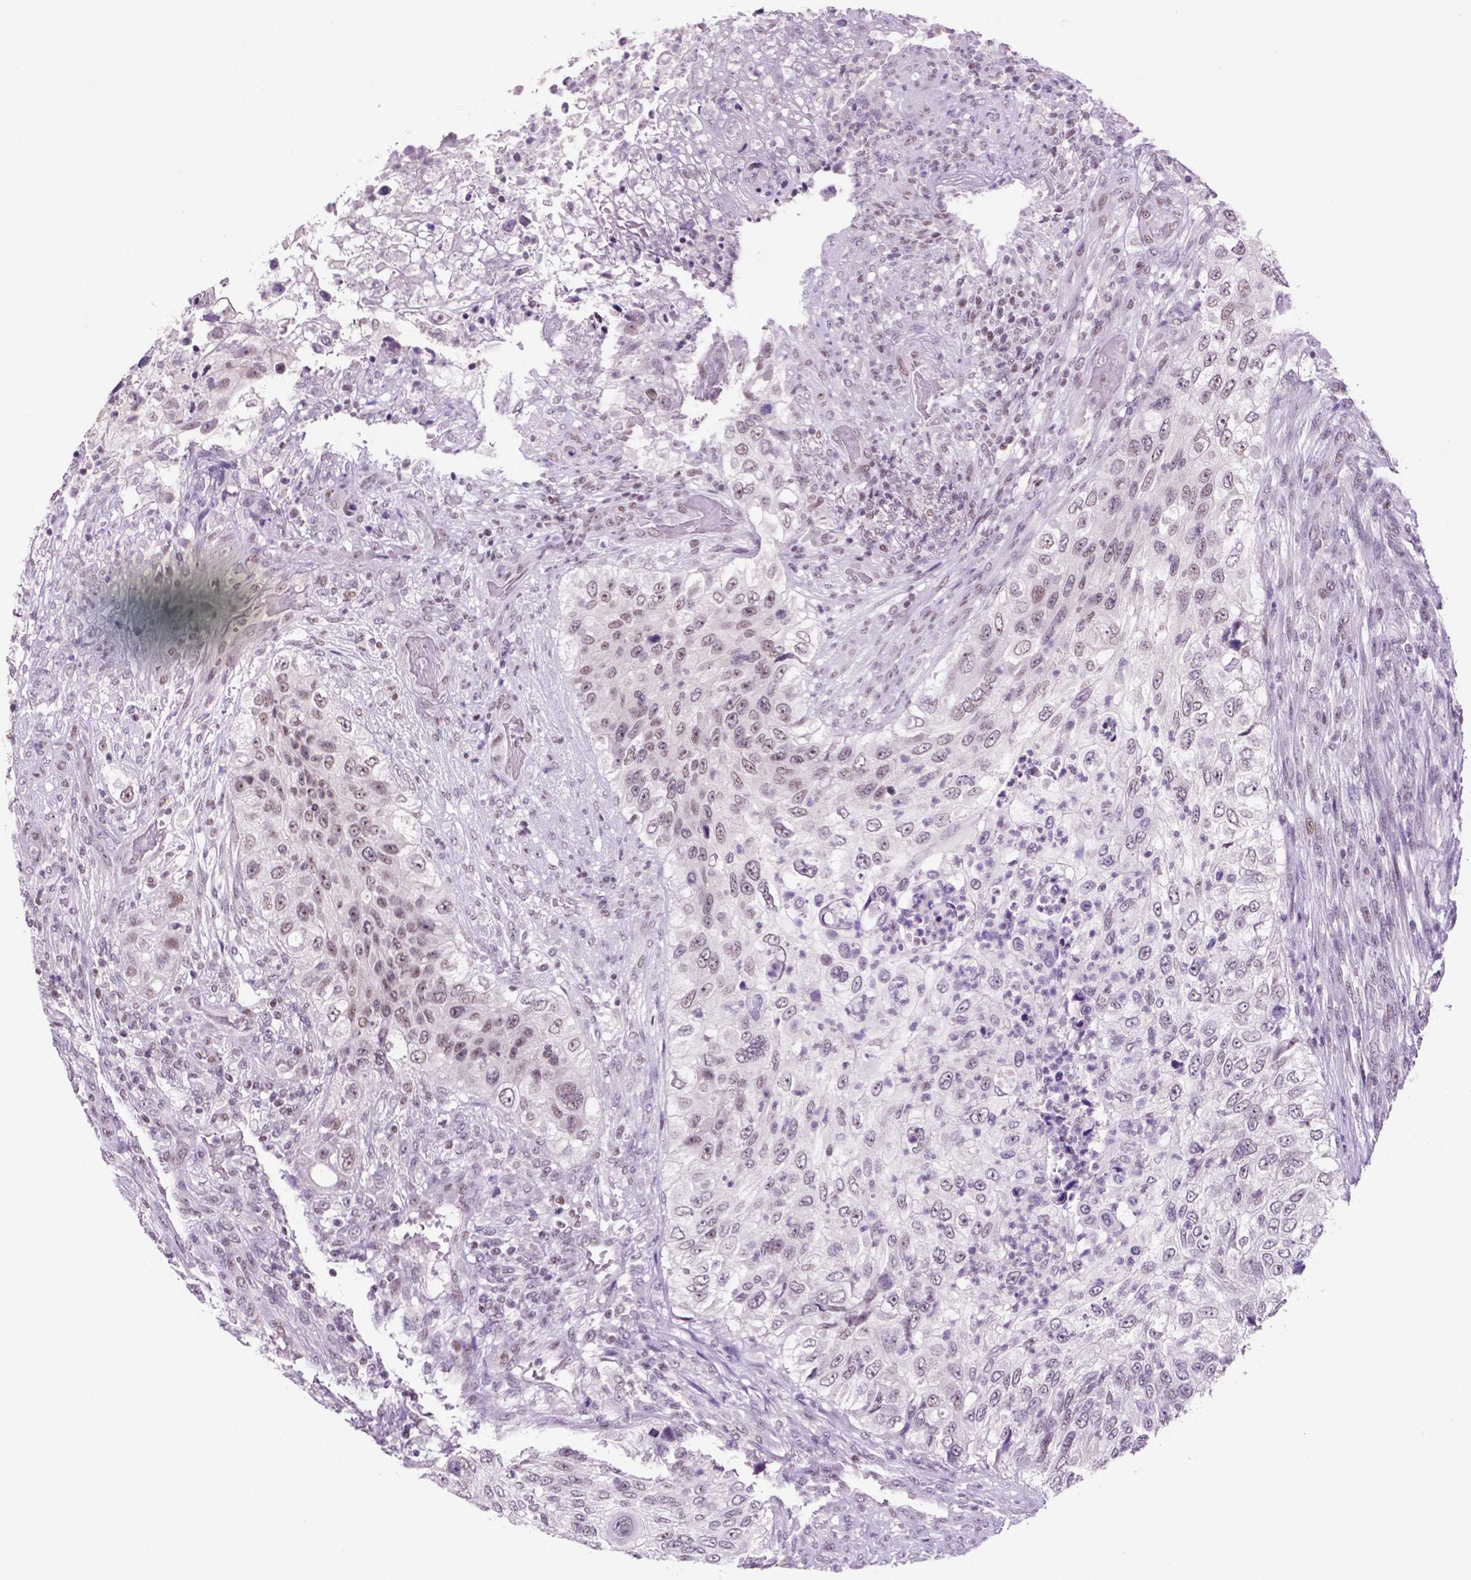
{"staining": {"intensity": "weak", "quantity": "<25%", "location": "nuclear"}, "tissue": "urothelial cancer", "cell_type": "Tumor cells", "image_type": "cancer", "snomed": [{"axis": "morphology", "description": "Urothelial carcinoma, High grade"}, {"axis": "topography", "description": "Urinary bladder"}], "caption": "This is a photomicrograph of immunohistochemistry staining of urothelial carcinoma (high-grade), which shows no positivity in tumor cells.", "gene": "NCOR1", "patient": {"sex": "female", "age": 60}}